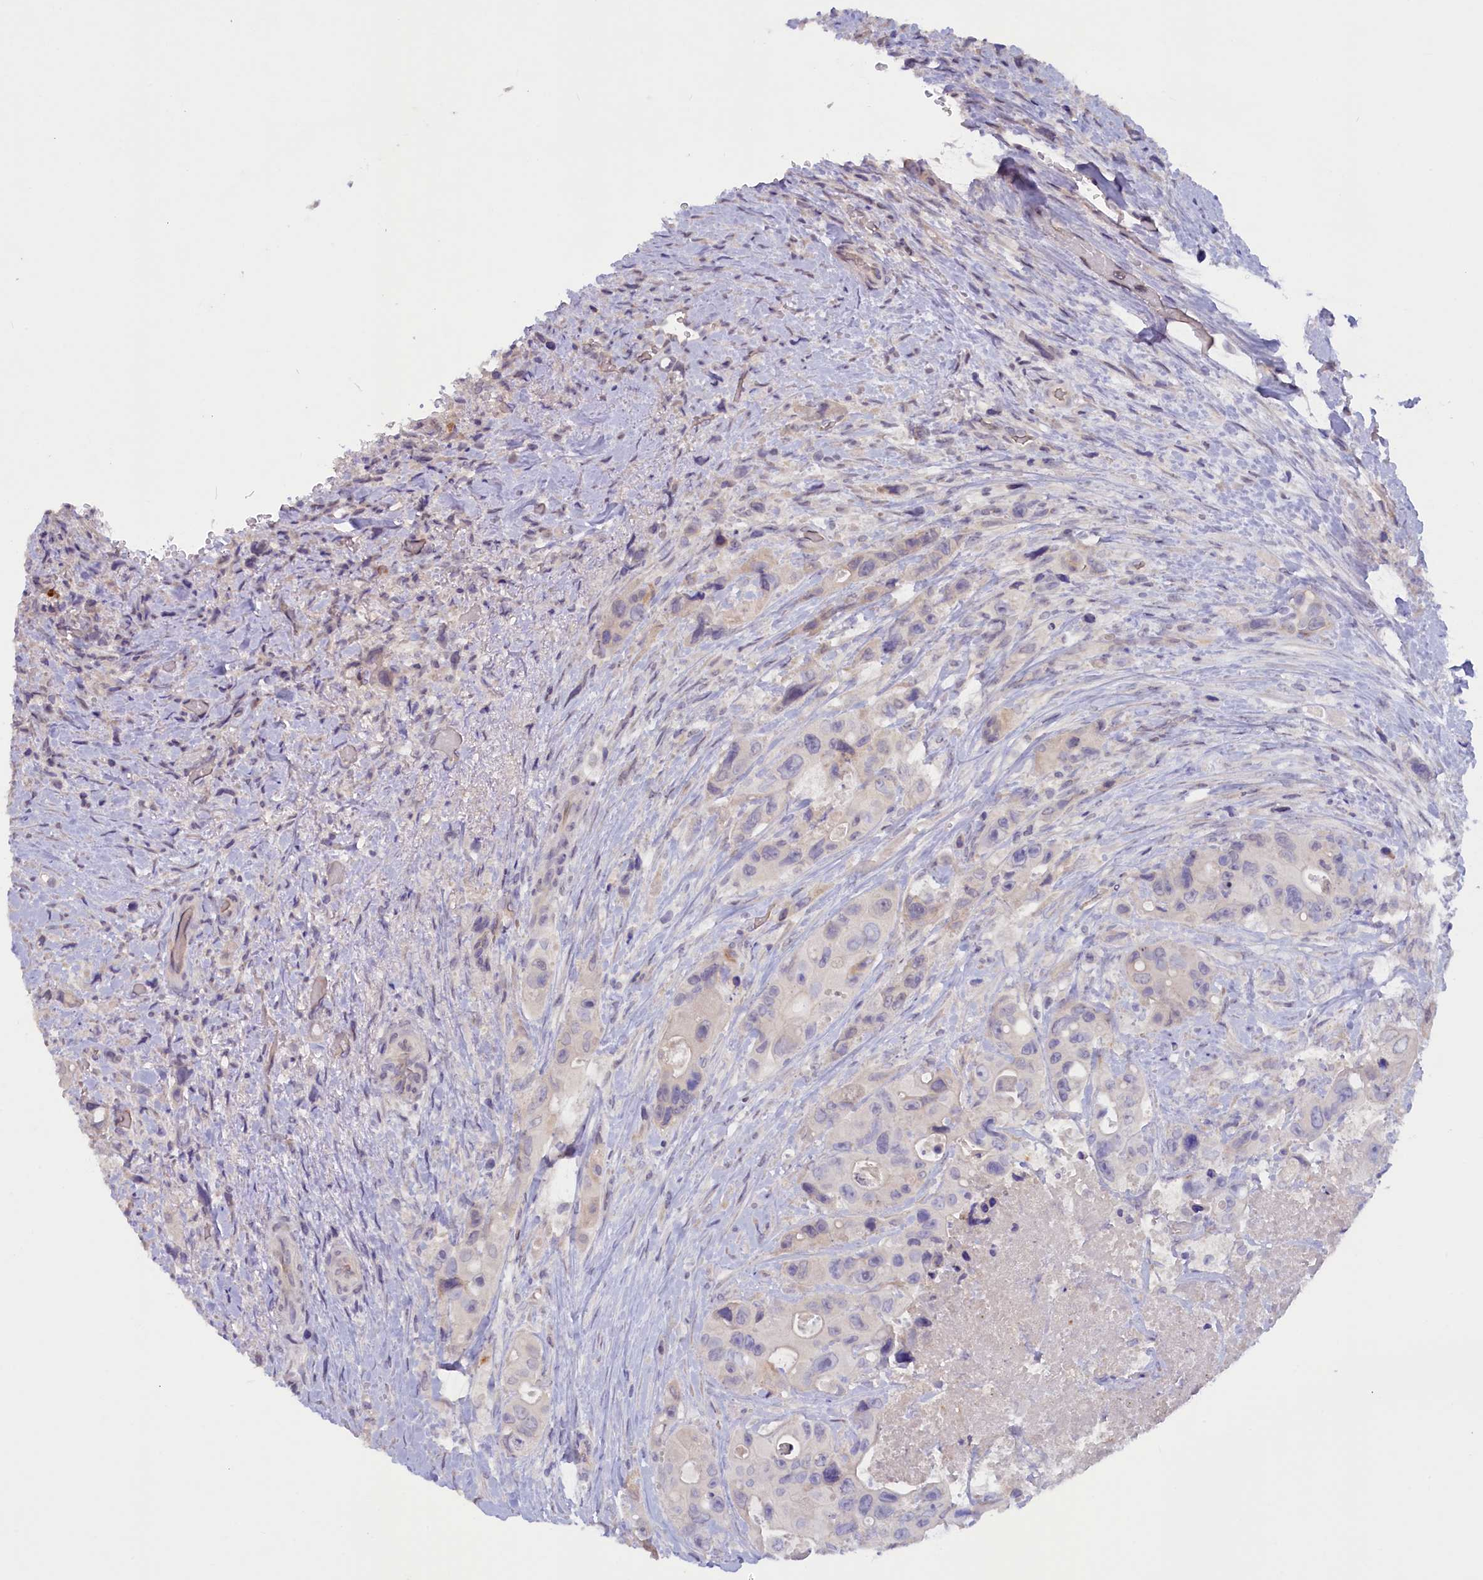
{"staining": {"intensity": "moderate", "quantity": "<25%", "location": "cytoplasmic/membranous"}, "tissue": "colorectal cancer", "cell_type": "Tumor cells", "image_type": "cancer", "snomed": [{"axis": "morphology", "description": "Adenocarcinoma, NOS"}, {"axis": "topography", "description": "Colon"}], "caption": "High-magnification brightfield microscopy of colorectal cancer stained with DAB (brown) and counterstained with hematoxylin (blue). tumor cells exhibit moderate cytoplasmic/membranous positivity is seen in approximately<25% of cells. Ihc stains the protein in brown and the nuclei are stained blue.", "gene": "ZSWIM4", "patient": {"sex": "female", "age": 46}}